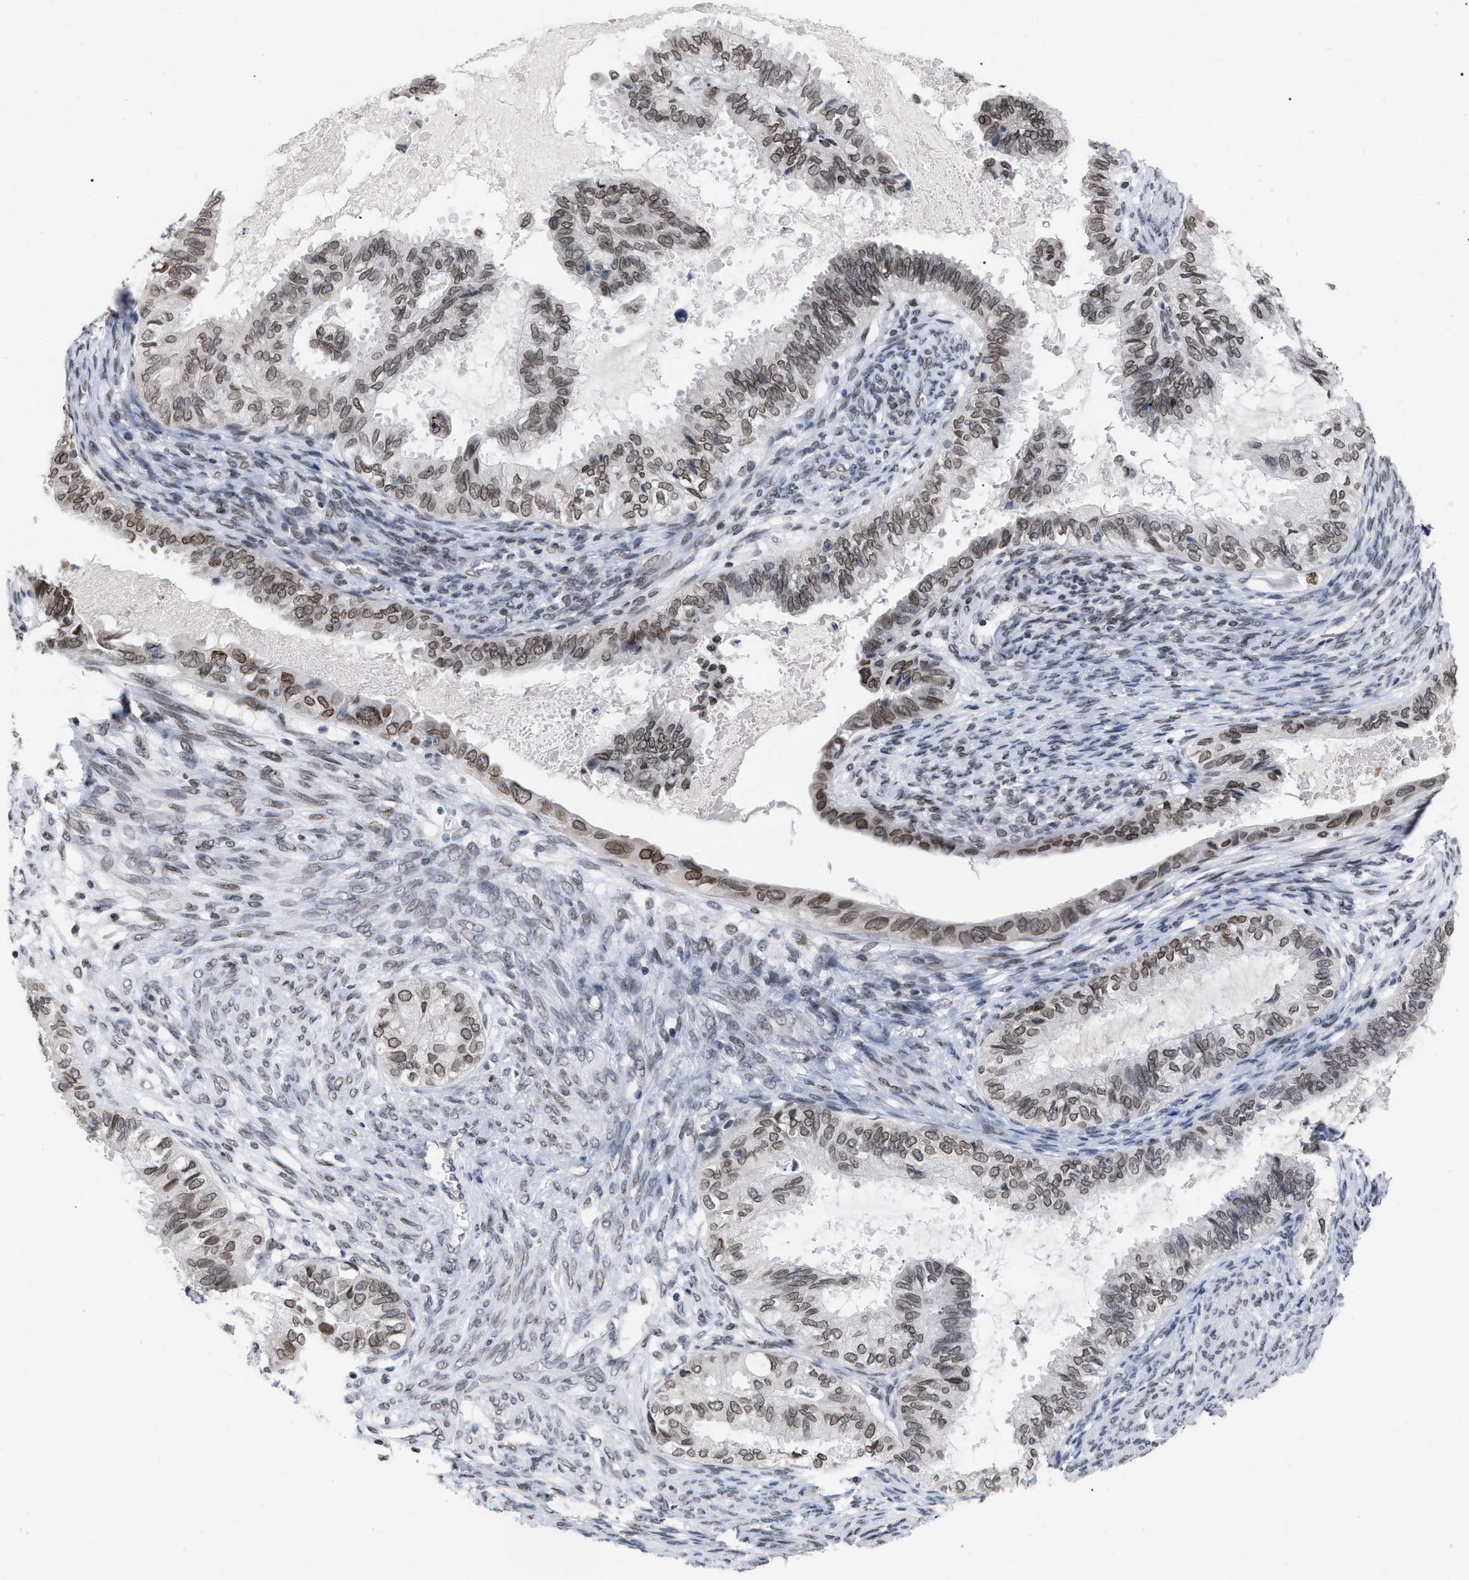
{"staining": {"intensity": "moderate", "quantity": ">75%", "location": "cytoplasmic/membranous,nuclear"}, "tissue": "cervical cancer", "cell_type": "Tumor cells", "image_type": "cancer", "snomed": [{"axis": "morphology", "description": "Normal tissue, NOS"}, {"axis": "morphology", "description": "Adenocarcinoma, NOS"}, {"axis": "topography", "description": "Cervix"}, {"axis": "topography", "description": "Endometrium"}], "caption": "Immunohistochemistry (DAB) staining of human cervical adenocarcinoma displays moderate cytoplasmic/membranous and nuclear protein staining in approximately >75% of tumor cells.", "gene": "TPR", "patient": {"sex": "female", "age": 86}}